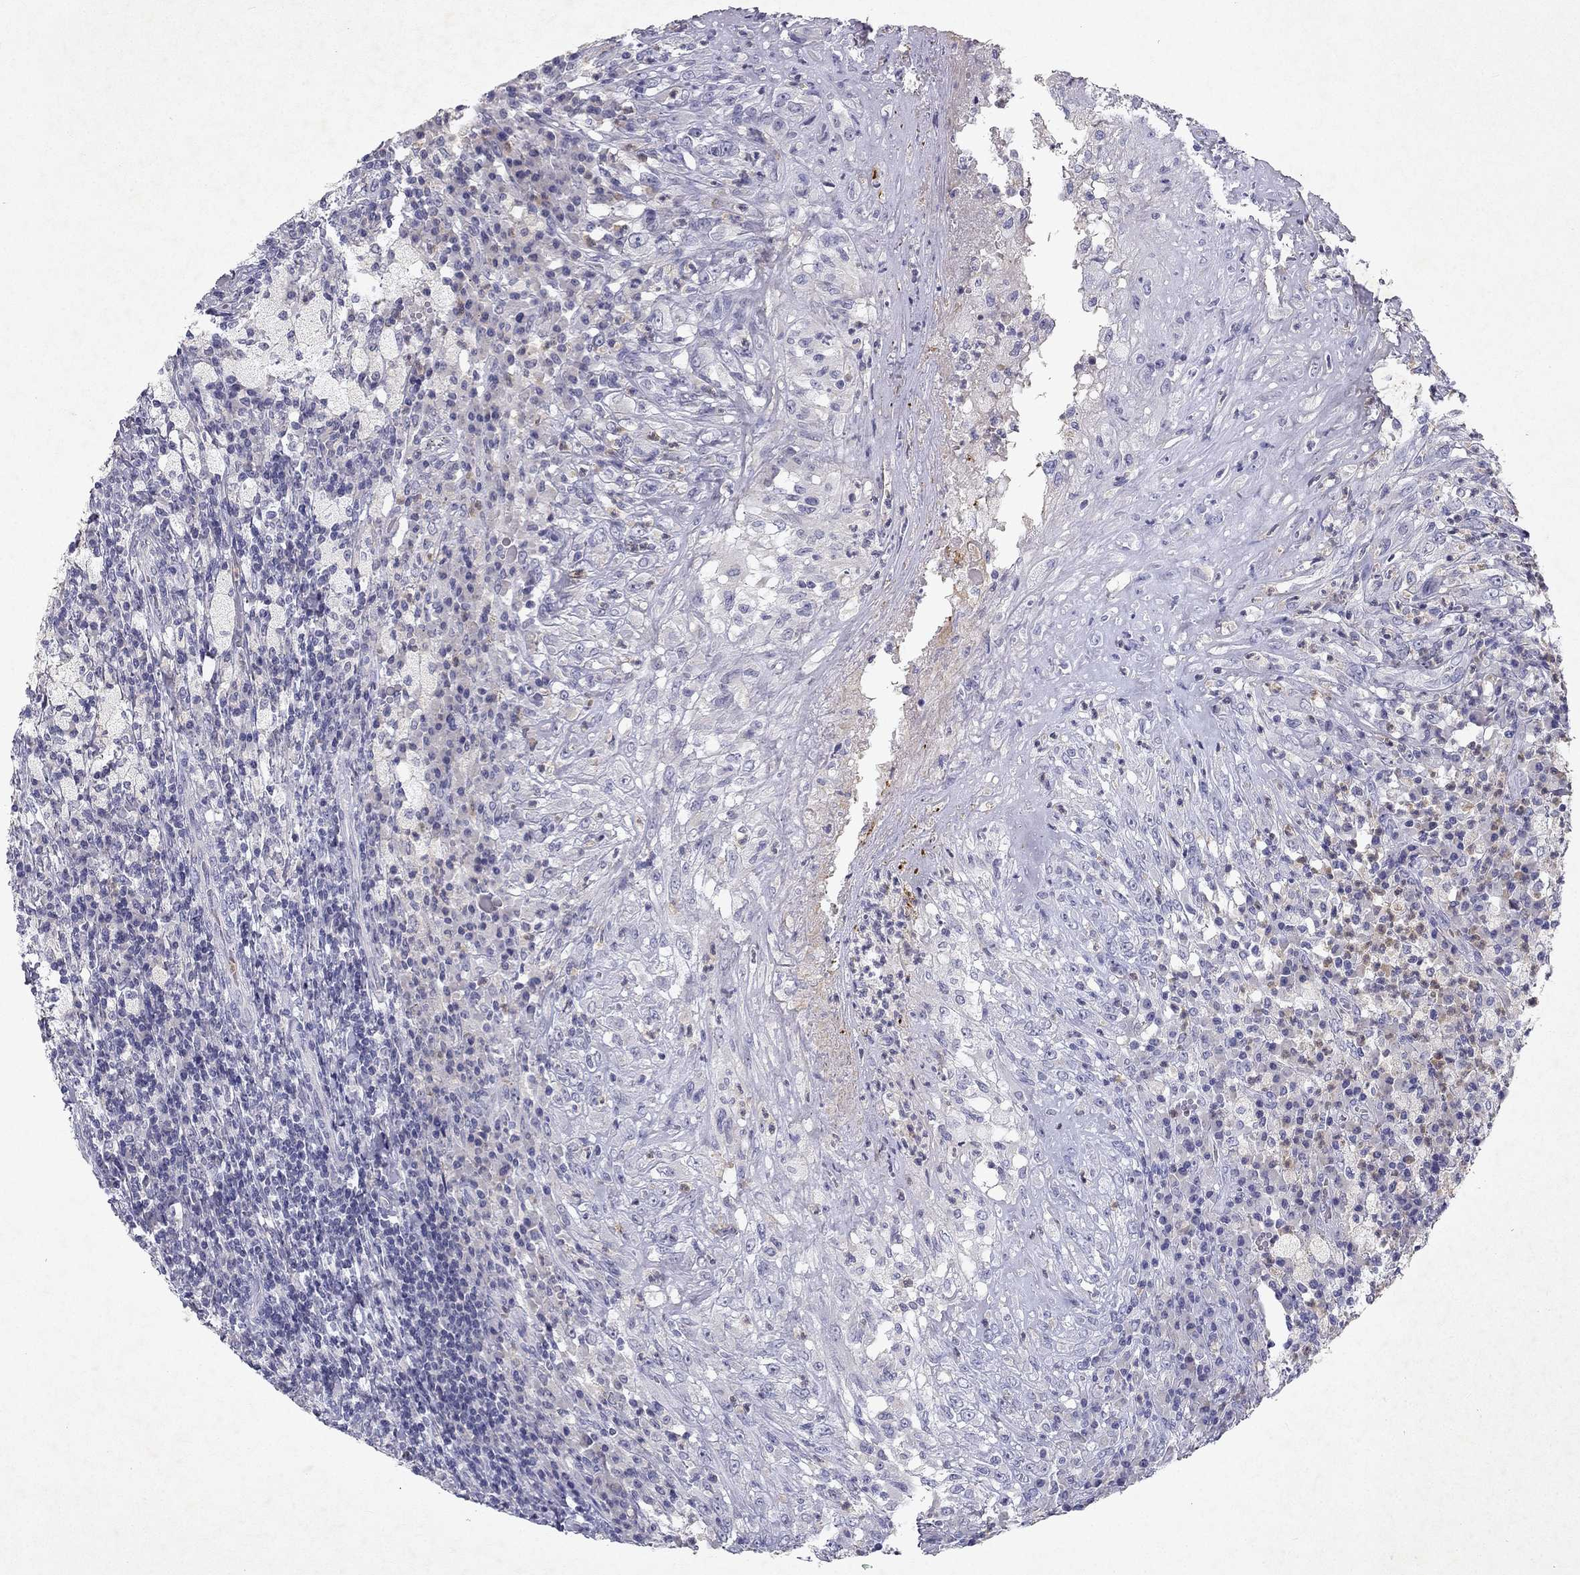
{"staining": {"intensity": "negative", "quantity": "none", "location": "none"}, "tissue": "testis cancer", "cell_type": "Tumor cells", "image_type": "cancer", "snomed": [{"axis": "morphology", "description": "Necrosis, NOS"}, {"axis": "morphology", "description": "Carcinoma, Embryonal, NOS"}, {"axis": "topography", "description": "Testis"}], "caption": "Tumor cells show no significant protein expression in testis embryonal carcinoma.", "gene": "SLC6A4", "patient": {"sex": "male", "age": 19}}